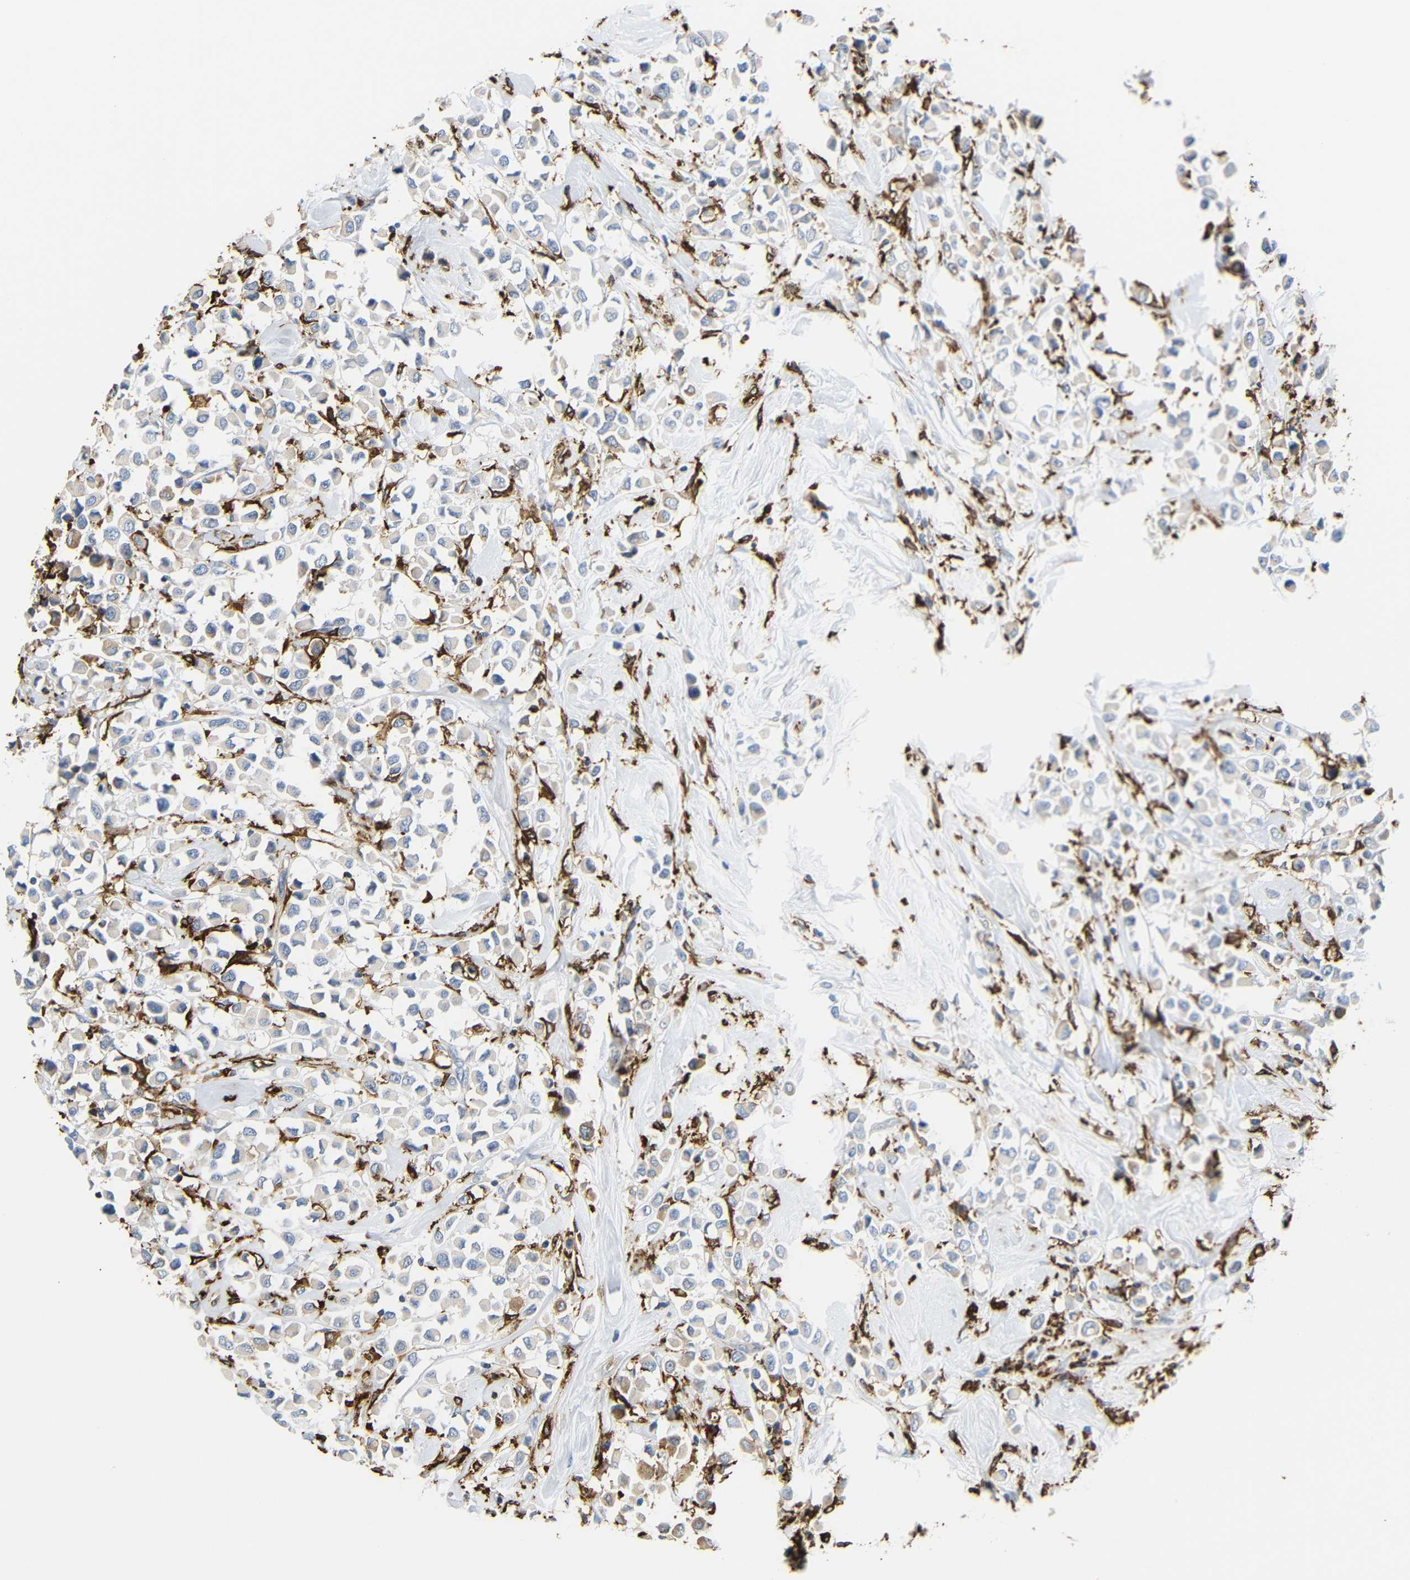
{"staining": {"intensity": "weak", "quantity": "25%-75%", "location": "cytoplasmic/membranous"}, "tissue": "breast cancer", "cell_type": "Tumor cells", "image_type": "cancer", "snomed": [{"axis": "morphology", "description": "Duct carcinoma"}, {"axis": "topography", "description": "Breast"}], "caption": "Tumor cells exhibit low levels of weak cytoplasmic/membranous expression in about 25%-75% of cells in human breast intraductal carcinoma. (brown staining indicates protein expression, while blue staining denotes nuclei).", "gene": "HLA-DQB1", "patient": {"sex": "female", "age": 61}}